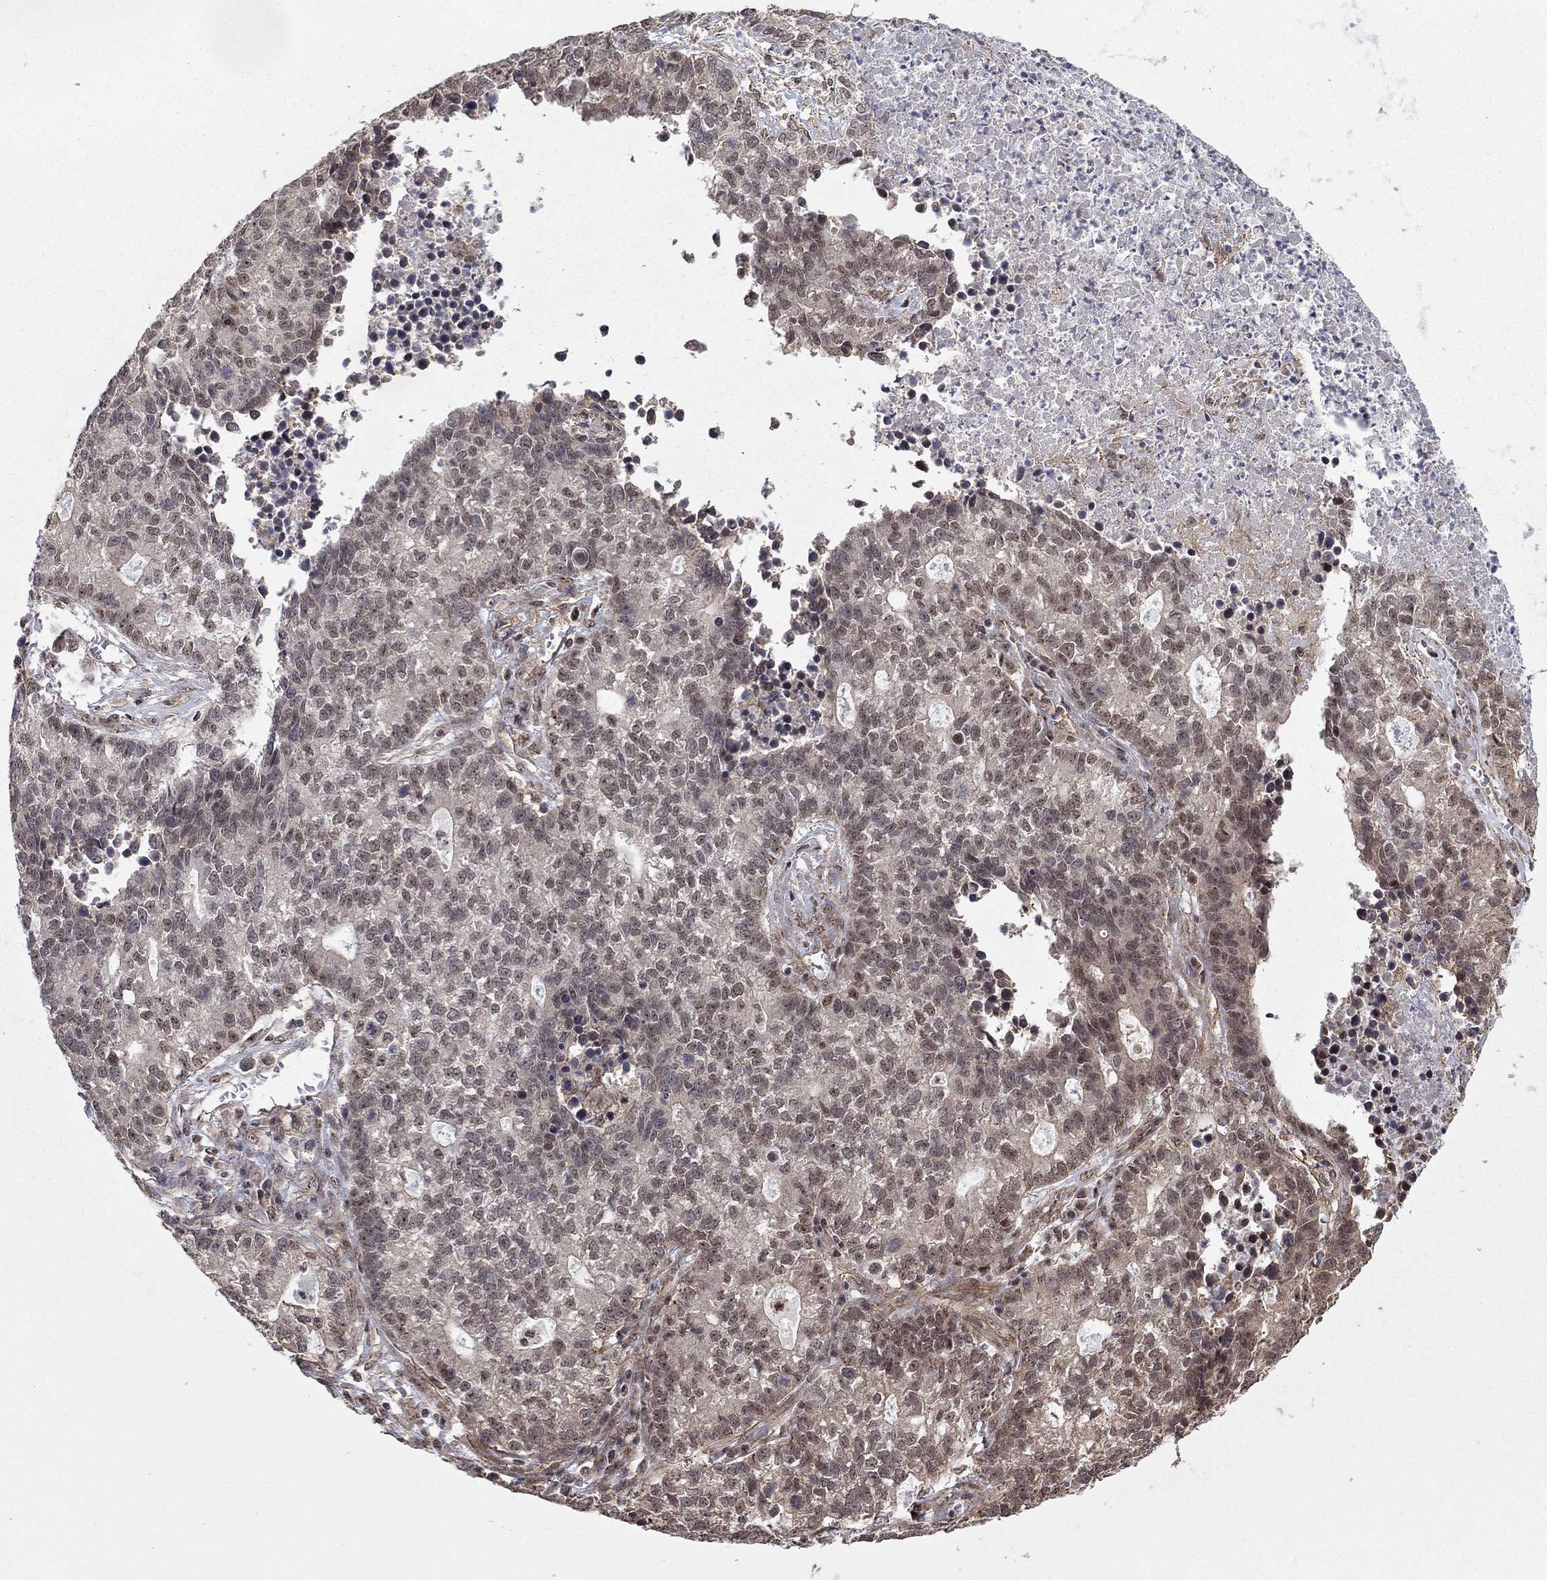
{"staining": {"intensity": "moderate", "quantity": "<25%", "location": "nuclear"}, "tissue": "lung cancer", "cell_type": "Tumor cells", "image_type": "cancer", "snomed": [{"axis": "morphology", "description": "Adenocarcinoma, NOS"}, {"axis": "topography", "description": "Lung"}], "caption": "Moderate nuclear positivity is seen in approximately <25% of tumor cells in lung cancer (adenocarcinoma). Nuclei are stained in blue.", "gene": "TDP1", "patient": {"sex": "male", "age": 57}}